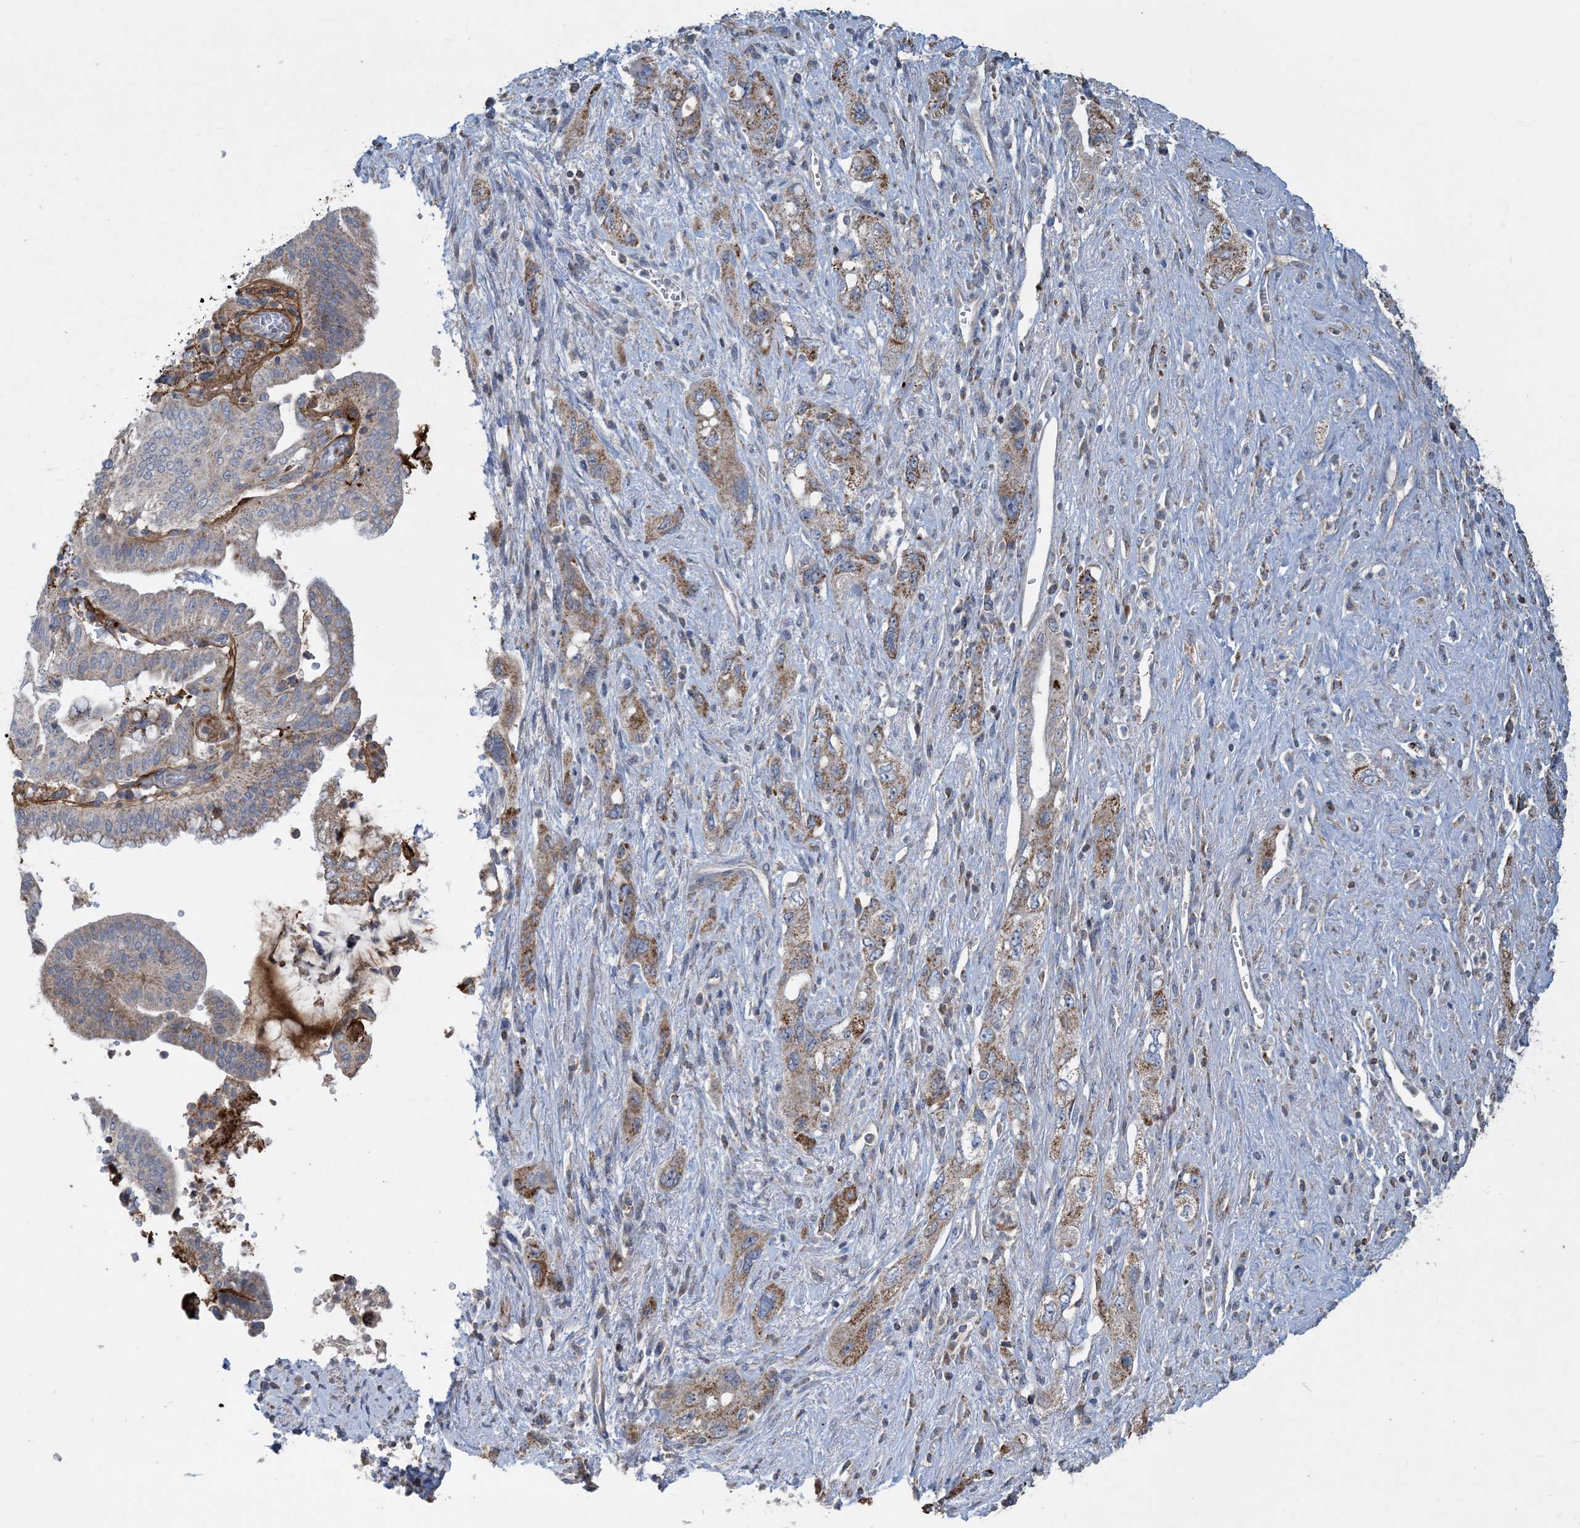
{"staining": {"intensity": "moderate", "quantity": ">75%", "location": "cytoplasmic/membranous"}, "tissue": "pancreatic cancer", "cell_type": "Tumor cells", "image_type": "cancer", "snomed": [{"axis": "morphology", "description": "Adenocarcinoma, NOS"}, {"axis": "topography", "description": "Pancreas"}], "caption": "Moderate cytoplasmic/membranous expression is appreciated in about >75% of tumor cells in pancreatic cancer (adenocarcinoma).", "gene": "ECHDC1", "patient": {"sex": "female", "age": 73}}